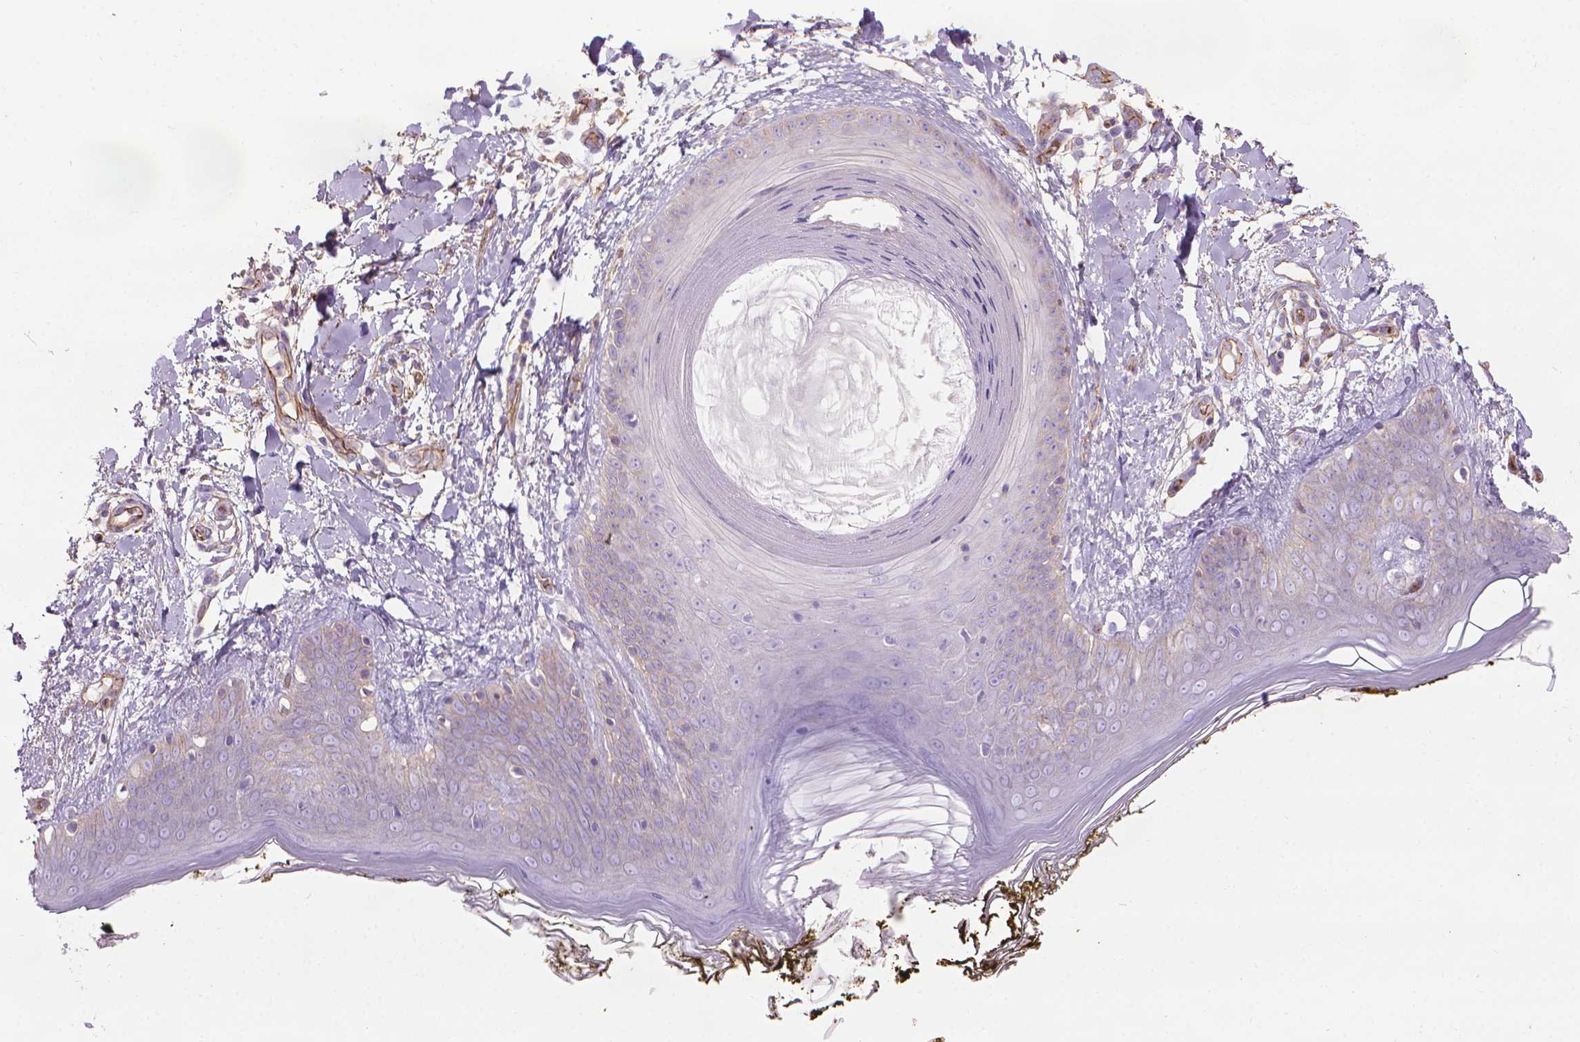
{"staining": {"intensity": "negative", "quantity": "none", "location": "none"}, "tissue": "skin", "cell_type": "Fibroblasts", "image_type": "normal", "snomed": [{"axis": "morphology", "description": "Normal tissue, NOS"}, {"axis": "topography", "description": "Skin"}], "caption": "Immunohistochemical staining of normal skin exhibits no significant staining in fibroblasts. The staining is performed using DAB (3,3'-diaminobenzidine) brown chromogen with nuclei counter-stained in using hematoxylin.", "gene": "TENT5A", "patient": {"sex": "female", "age": 34}}